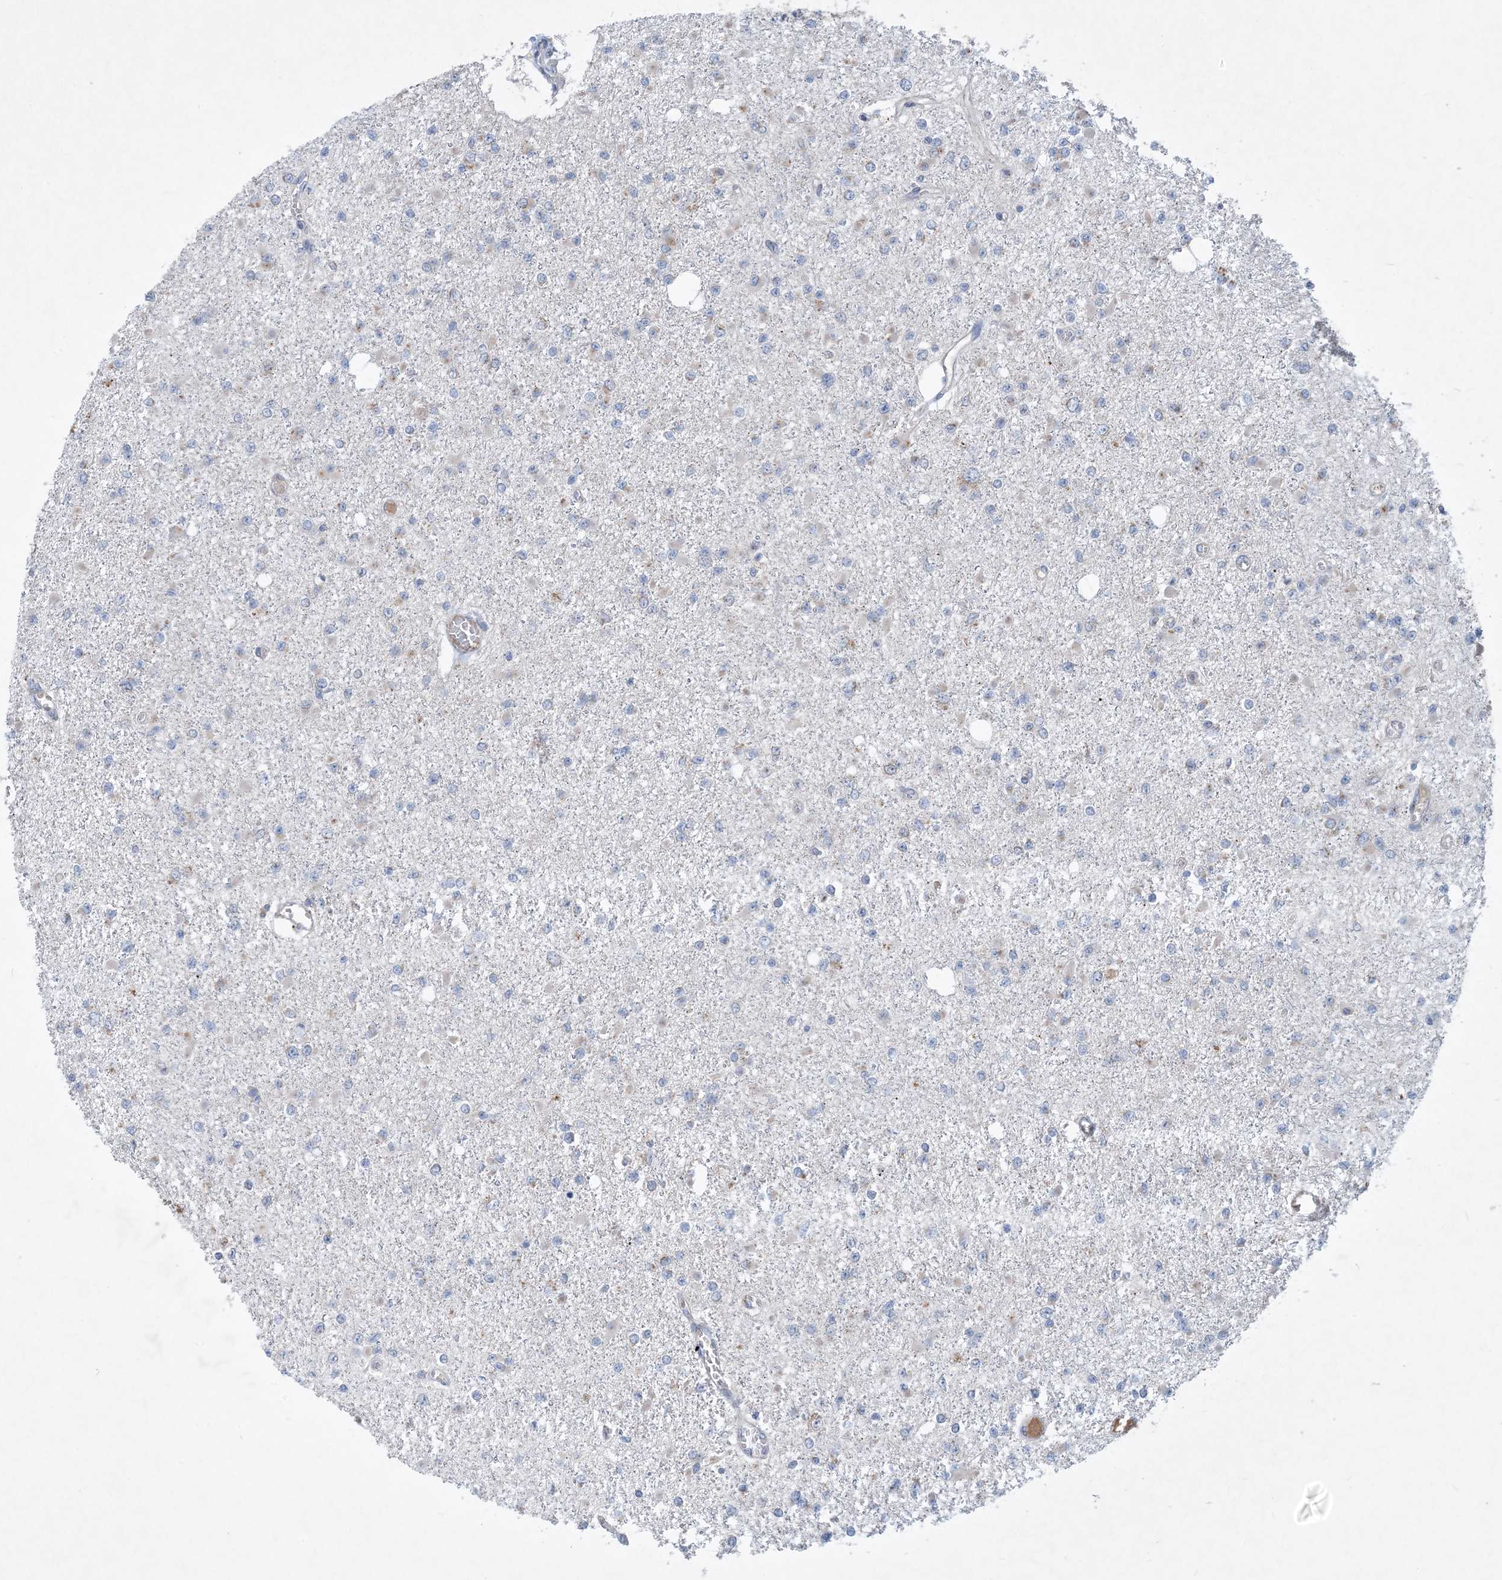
{"staining": {"intensity": "negative", "quantity": "none", "location": "none"}, "tissue": "glioma", "cell_type": "Tumor cells", "image_type": "cancer", "snomed": [{"axis": "morphology", "description": "Glioma, malignant, Low grade"}, {"axis": "topography", "description": "Brain"}], "caption": "A micrograph of malignant low-grade glioma stained for a protein shows no brown staining in tumor cells.", "gene": "TINAG", "patient": {"sex": "female", "age": 22}}